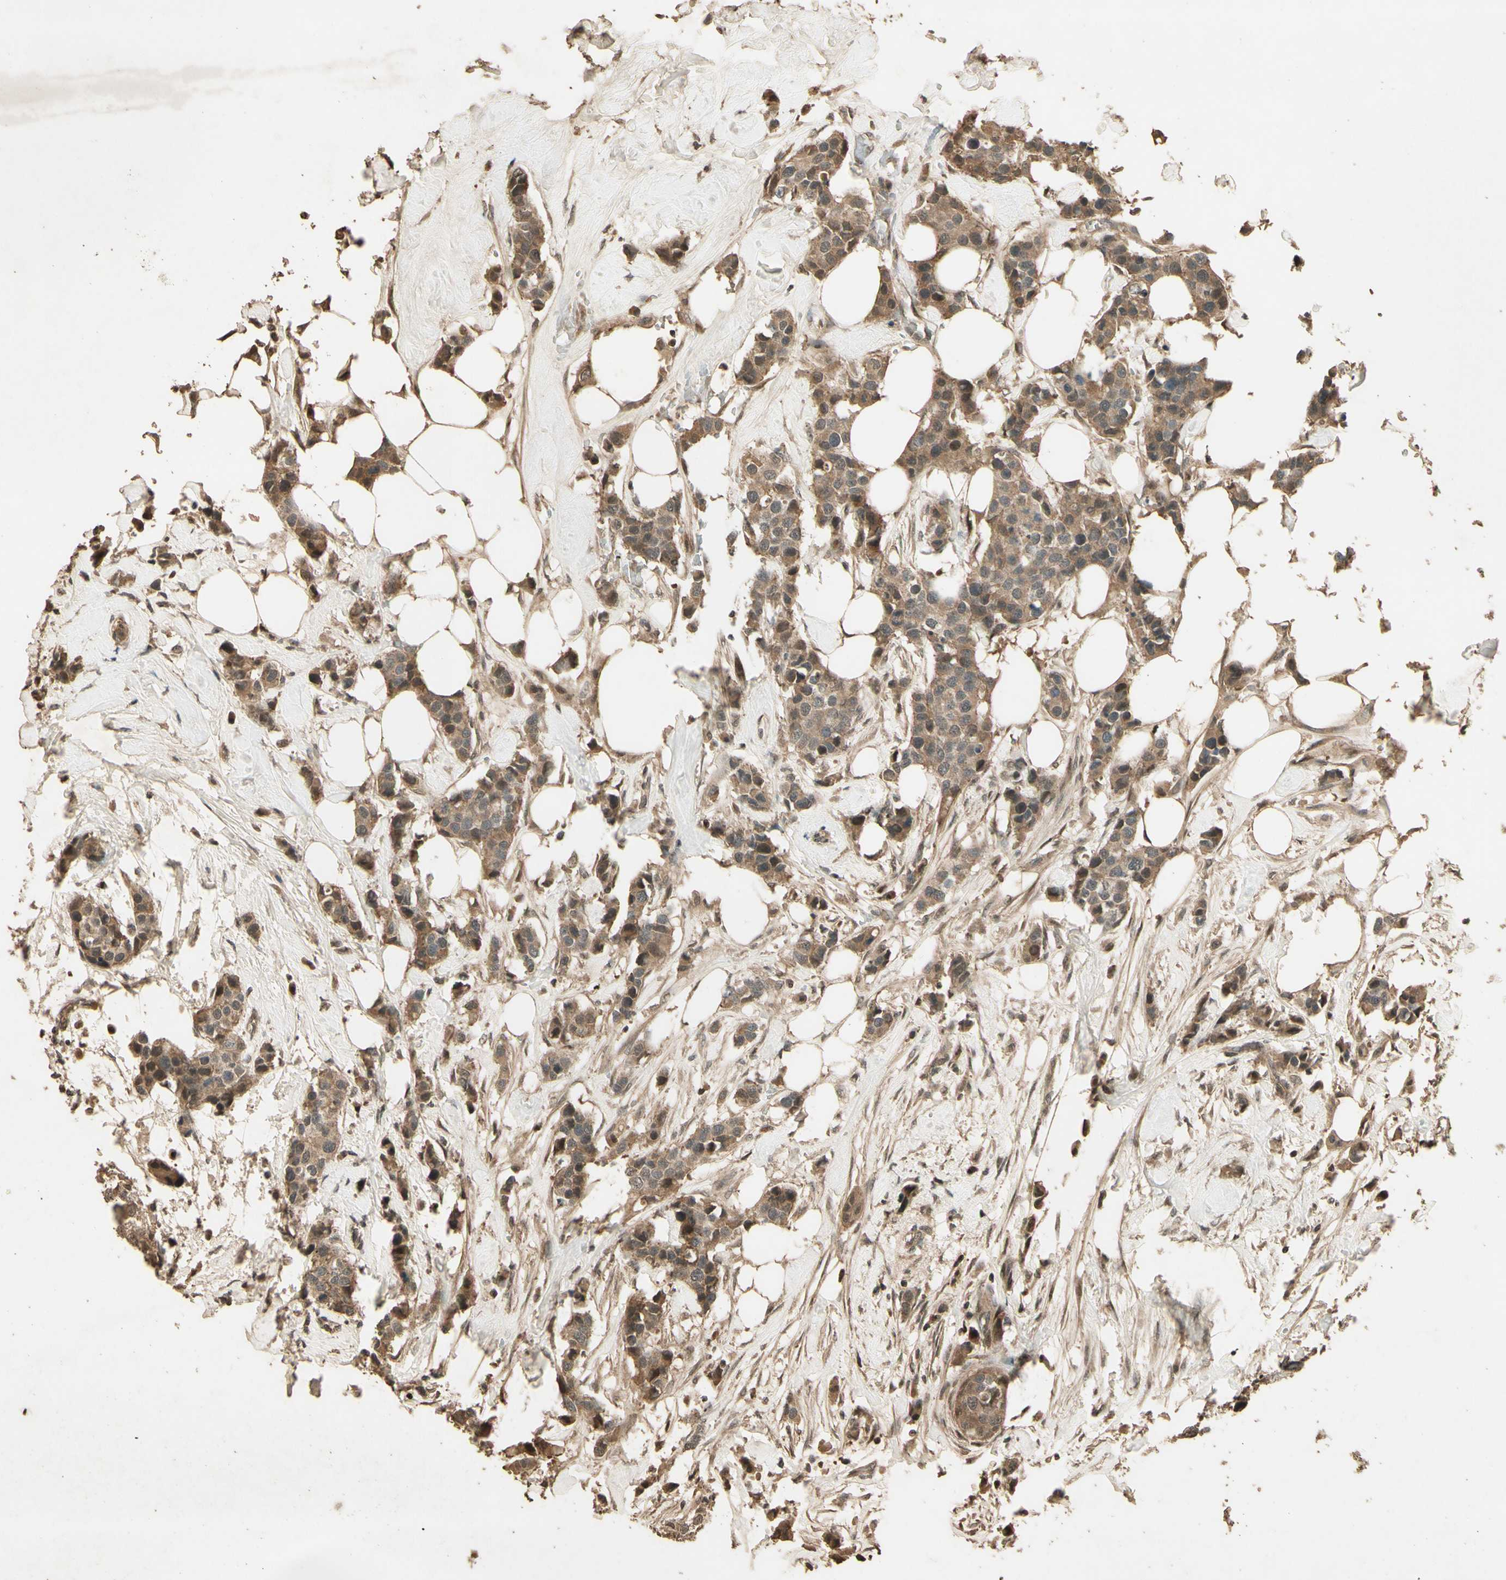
{"staining": {"intensity": "moderate", "quantity": ">75%", "location": "cytoplasmic/membranous"}, "tissue": "breast cancer", "cell_type": "Tumor cells", "image_type": "cancer", "snomed": [{"axis": "morphology", "description": "Normal tissue, NOS"}, {"axis": "morphology", "description": "Duct carcinoma"}, {"axis": "topography", "description": "Breast"}], "caption": "Immunohistochemical staining of breast infiltrating ductal carcinoma displays medium levels of moderate cytoplasmic/membranous staining in approximately >75% of tumor cells.", "gene": "SMAD9", "patient": {"sex": "female", "age": 50}}